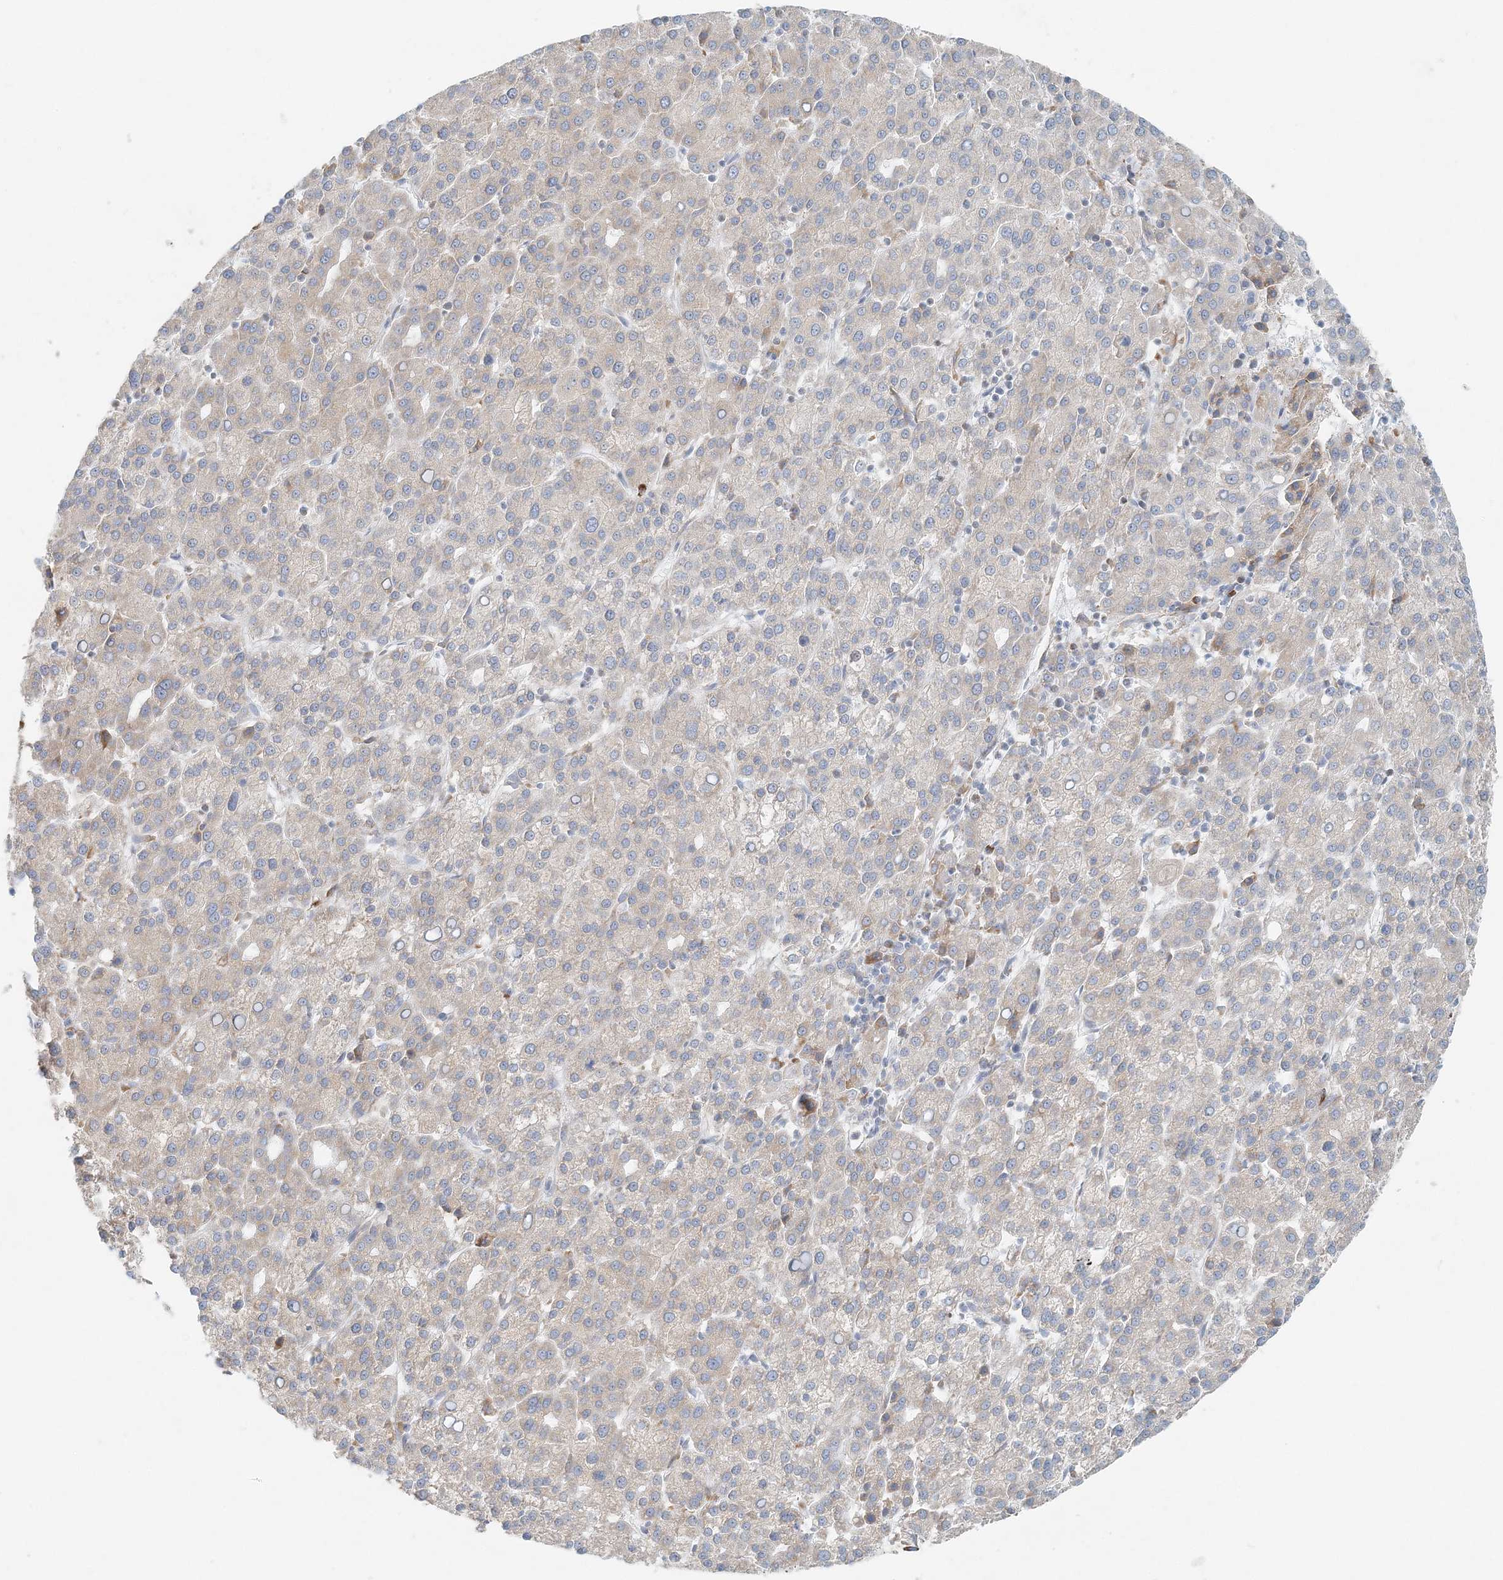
{"staining": {"intensity": "negative", "quantity": "none", "location": "none"}, "tissue": "liver cancer", "cell_type": "Tumor cells", "image_type": "cancer", "snomed": [{"axis": "morphology", "description": "Carcinoma, Hepatocellular, NOS"}, {"axis": "topography", "description": "Liver"}], "caption": "Immunohistochemistry of liver hepatocellular carcinoma demonstrates no positivity in tumor cells. (DAB immunohistochemistry (IHC), high magnification).", "gene": "STK11IP", "patient": {"sex": "female", "age": 58}}